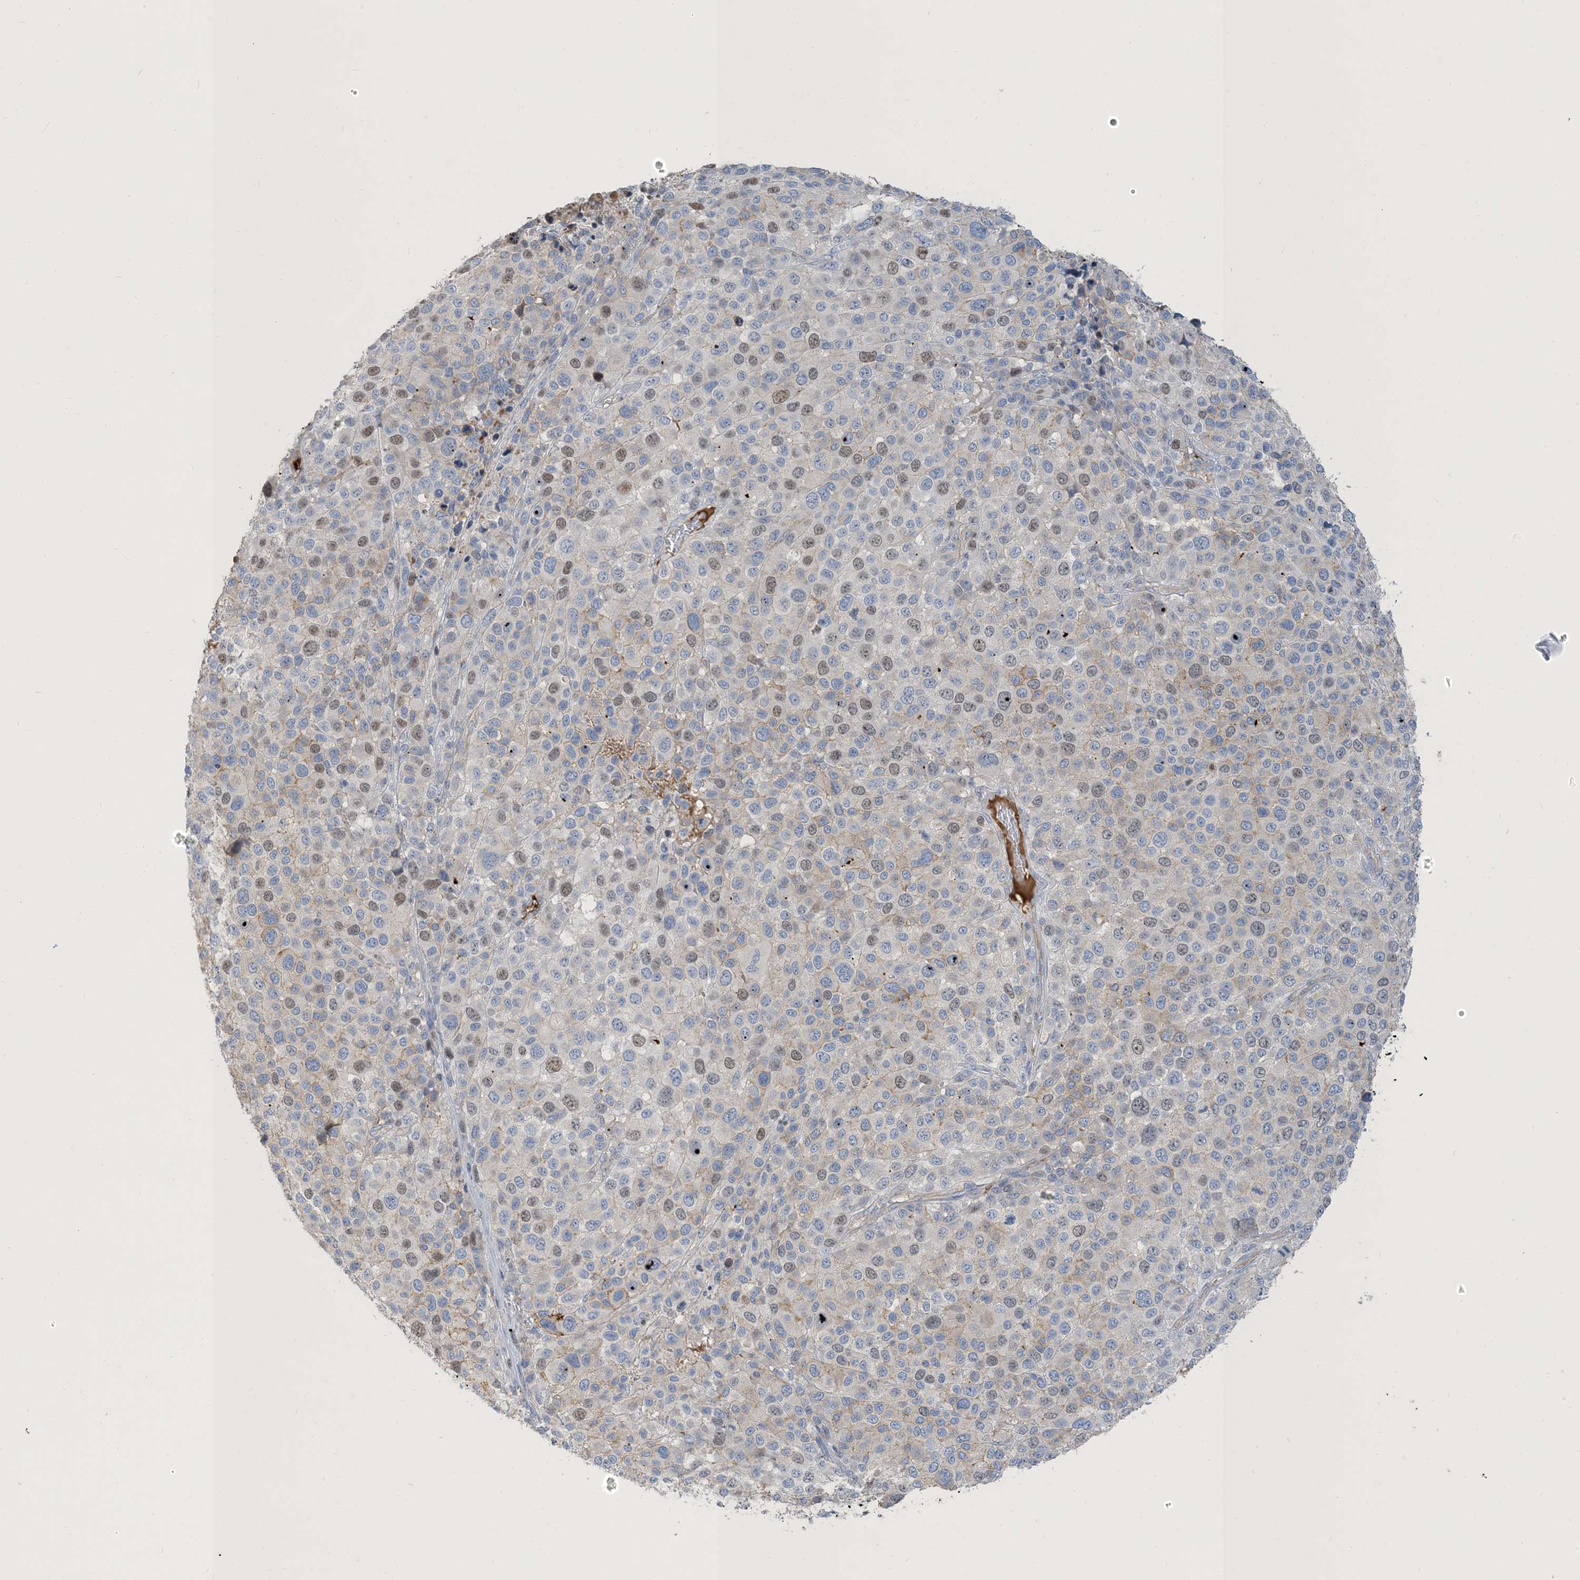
{"staining": {"intensity": "weak", "quantity": "25%-75%", "location": "nuclear"}, "tissue": "melanoma", "cell_type": "Tumor cells", "image_type": "cancer", "snomed": [{"axis": "morphology", "description": "Malignant melanoma, NOS"}, {"axis": "topography", "description": "Skin of trunk"}], "caption": "Malignant melanoma stained with a protein marker shows weak staining in tumor cells.", "gene": "PEAR1", "patient": {"sex": "male", "age": 71}}